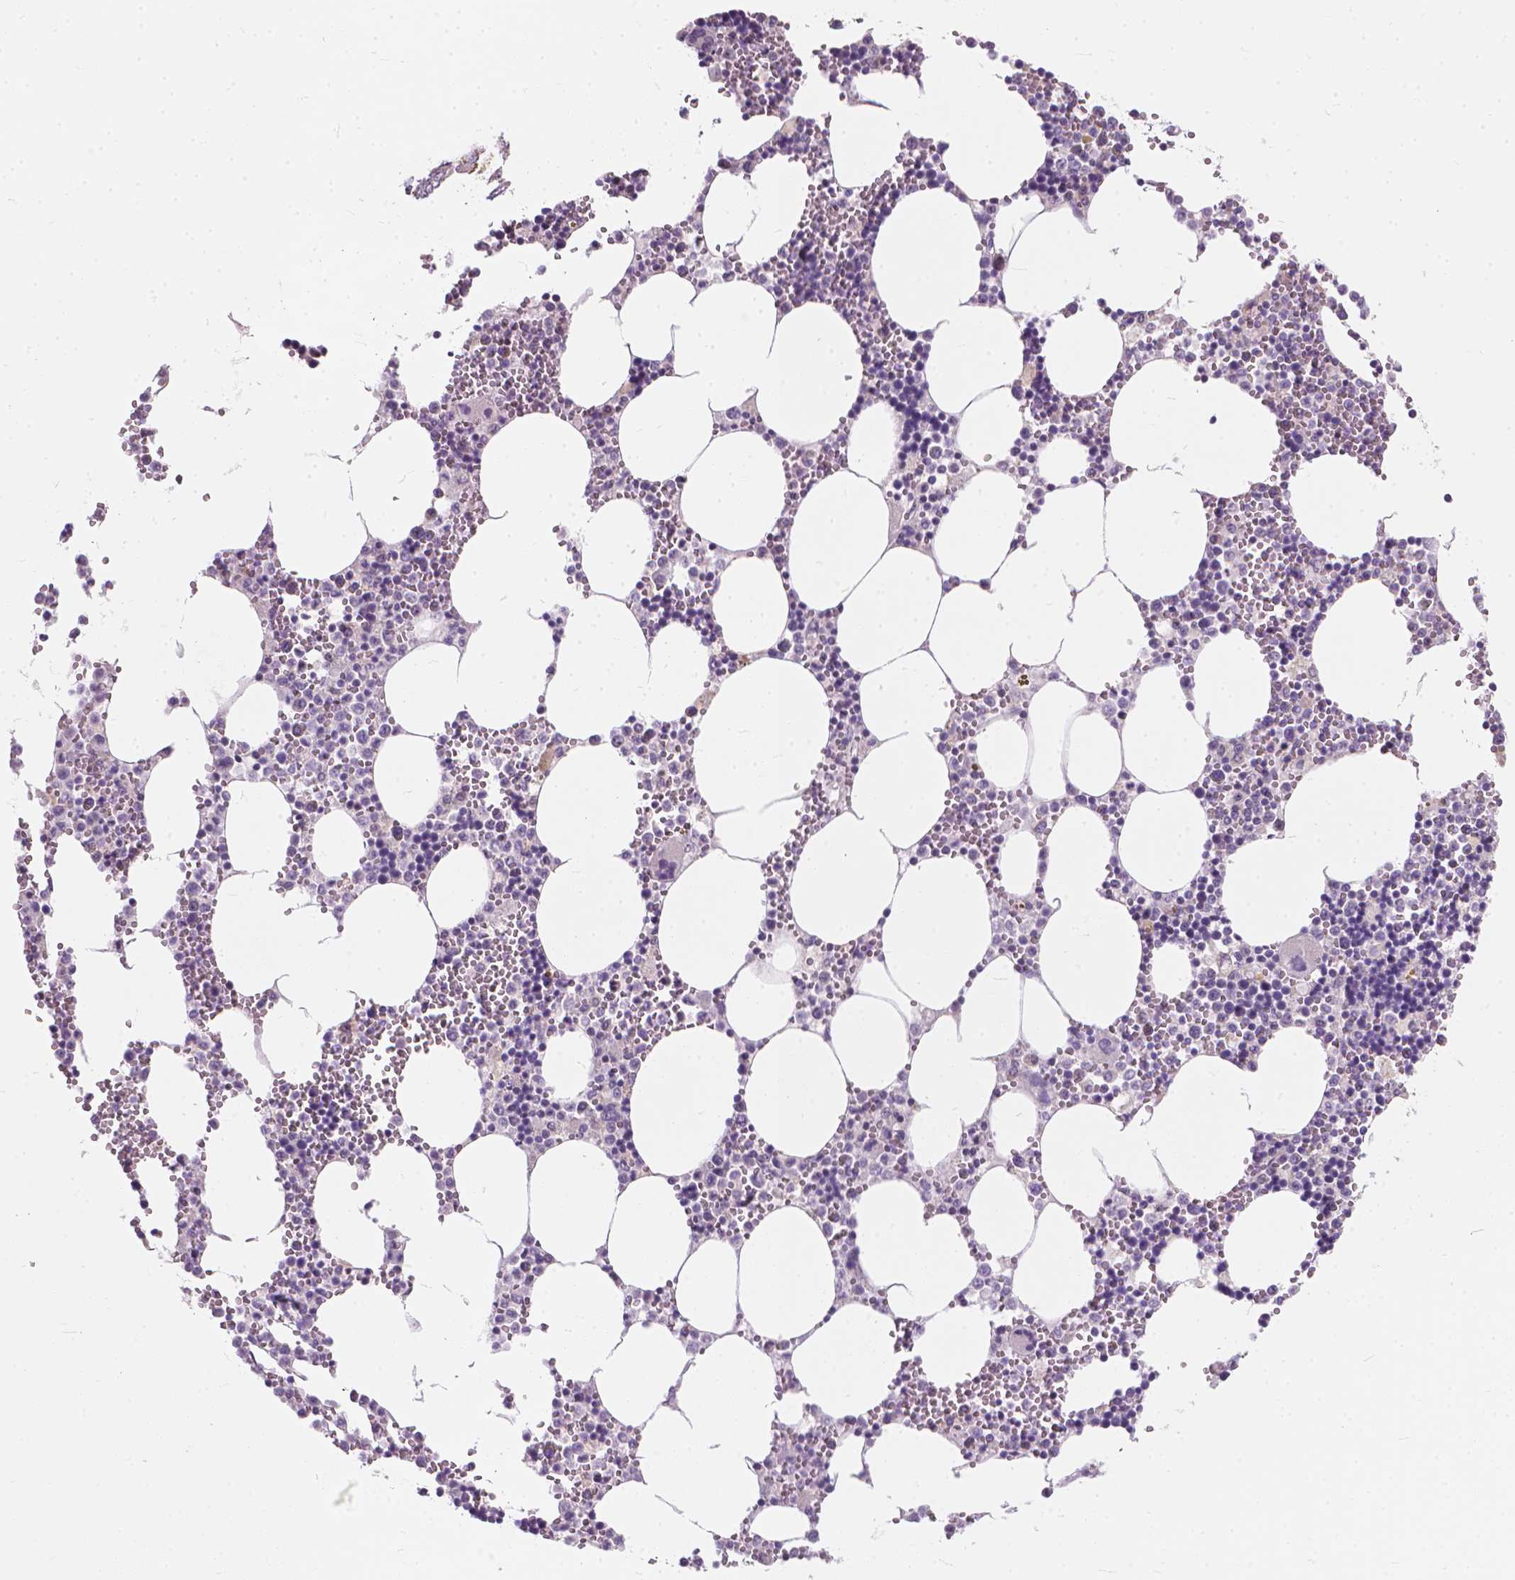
{"staining": {"intensity": "negative", "quantity": "none", "location": "none"}, "tissue": "bone marrow", "cell_type": "Hematopoietic cells", "image_type": "normal", "snomed": [{"axis": "morphology", "description": "Normal tissue, NOS"}, {"axis": "topography", "description": "Bone marrow"}], "caption": "Immunohistochemistry of normal bone marrow reveals no staining in hematopoietic cells.", "gene": "GPRC5A", "patient": {"sex": "male", "age": 54}}